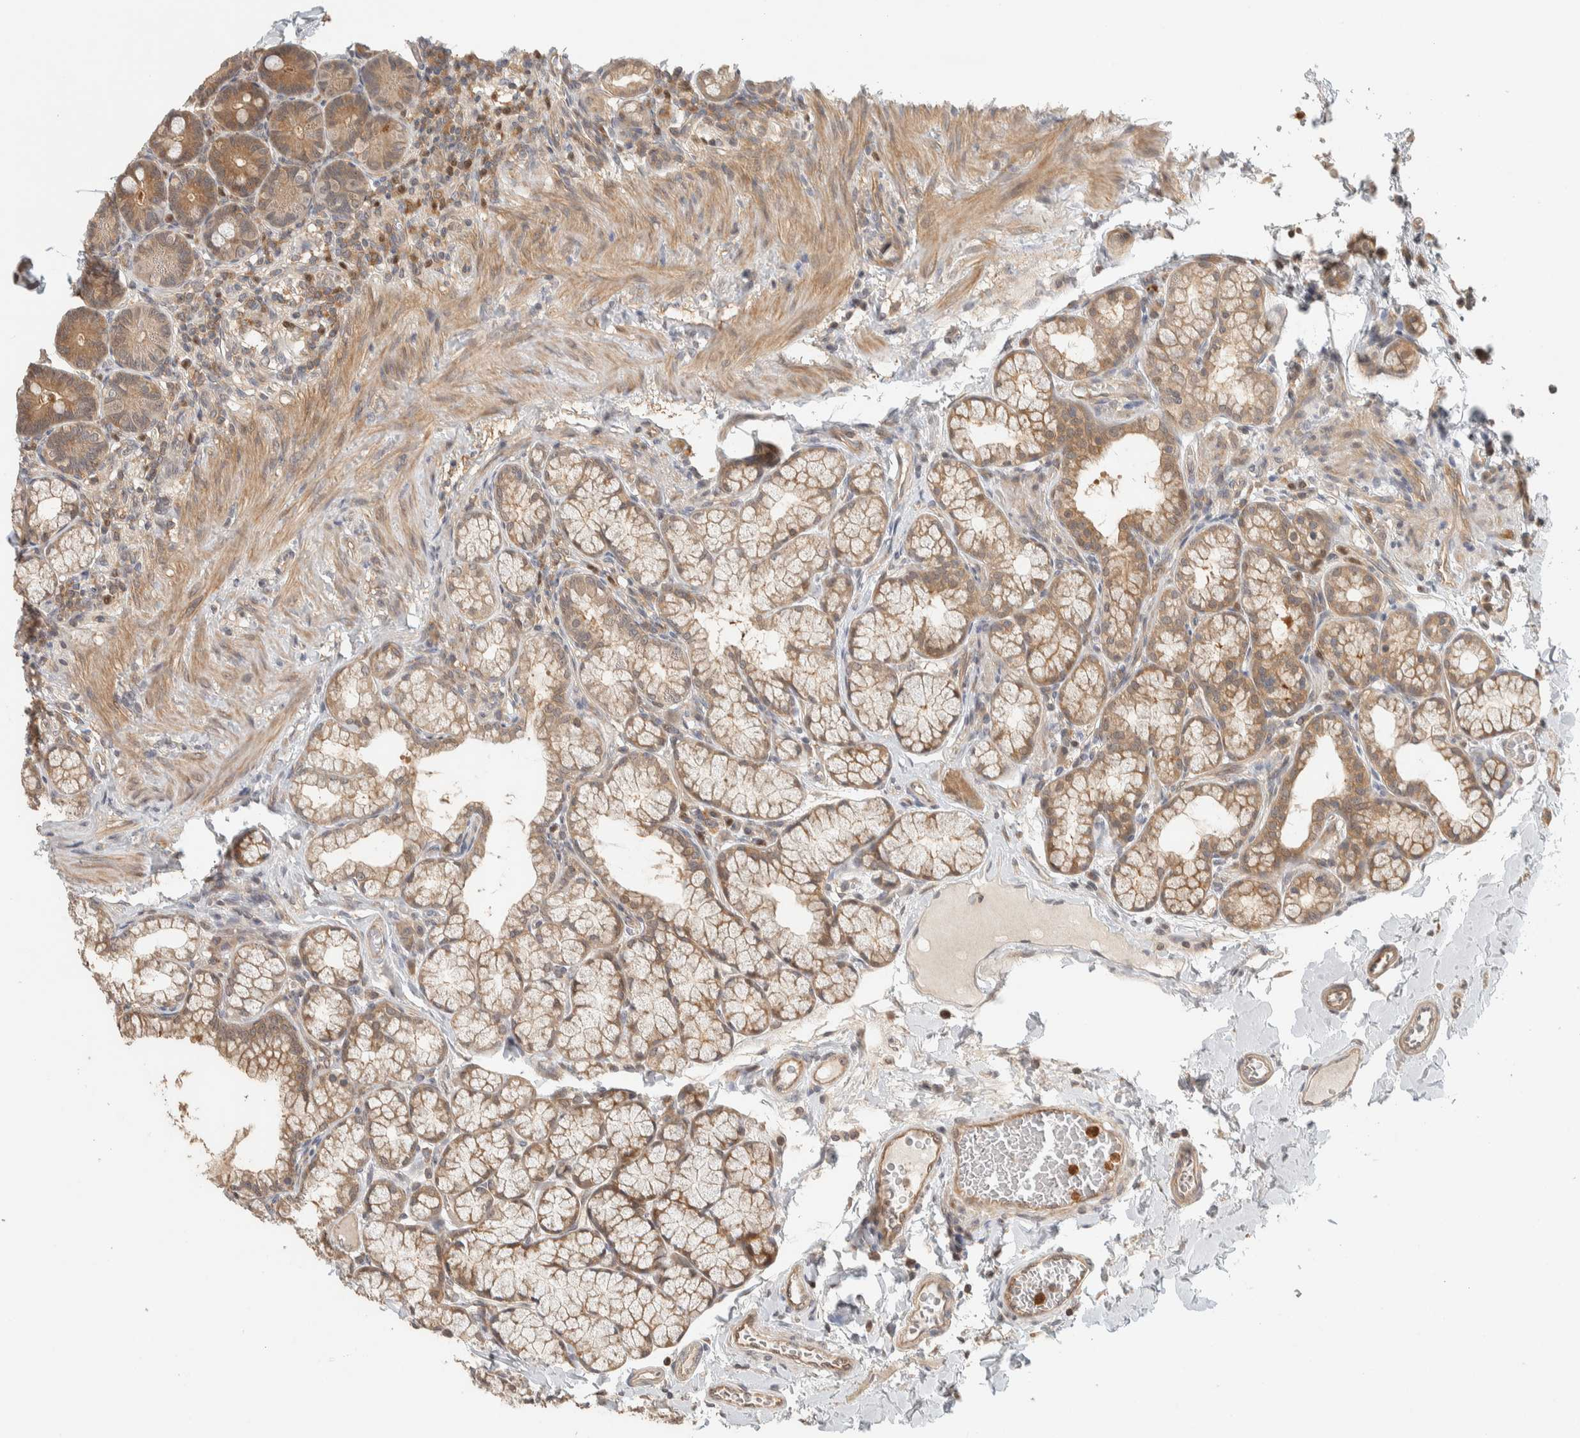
{"staining": {"intensity": "moderate", "quantity": ">75%", "location": "cytoplasmic/membranous"}, "tissue": "duodenum", "cell_type": "Glandular cells", "image_type": "normal", "snomed": [{"axis": "morphology", "description": "Normal tissue, NOS"}, {"axis": "topography", "description": "Duodenum"}], "caption": "A brown stain labels moderate cytoplasmic/membranous expression of a protein in glandular cells of normal duodenum.", "gene": "ADSS2", "patient": {"sex": "male", "age": 50}}